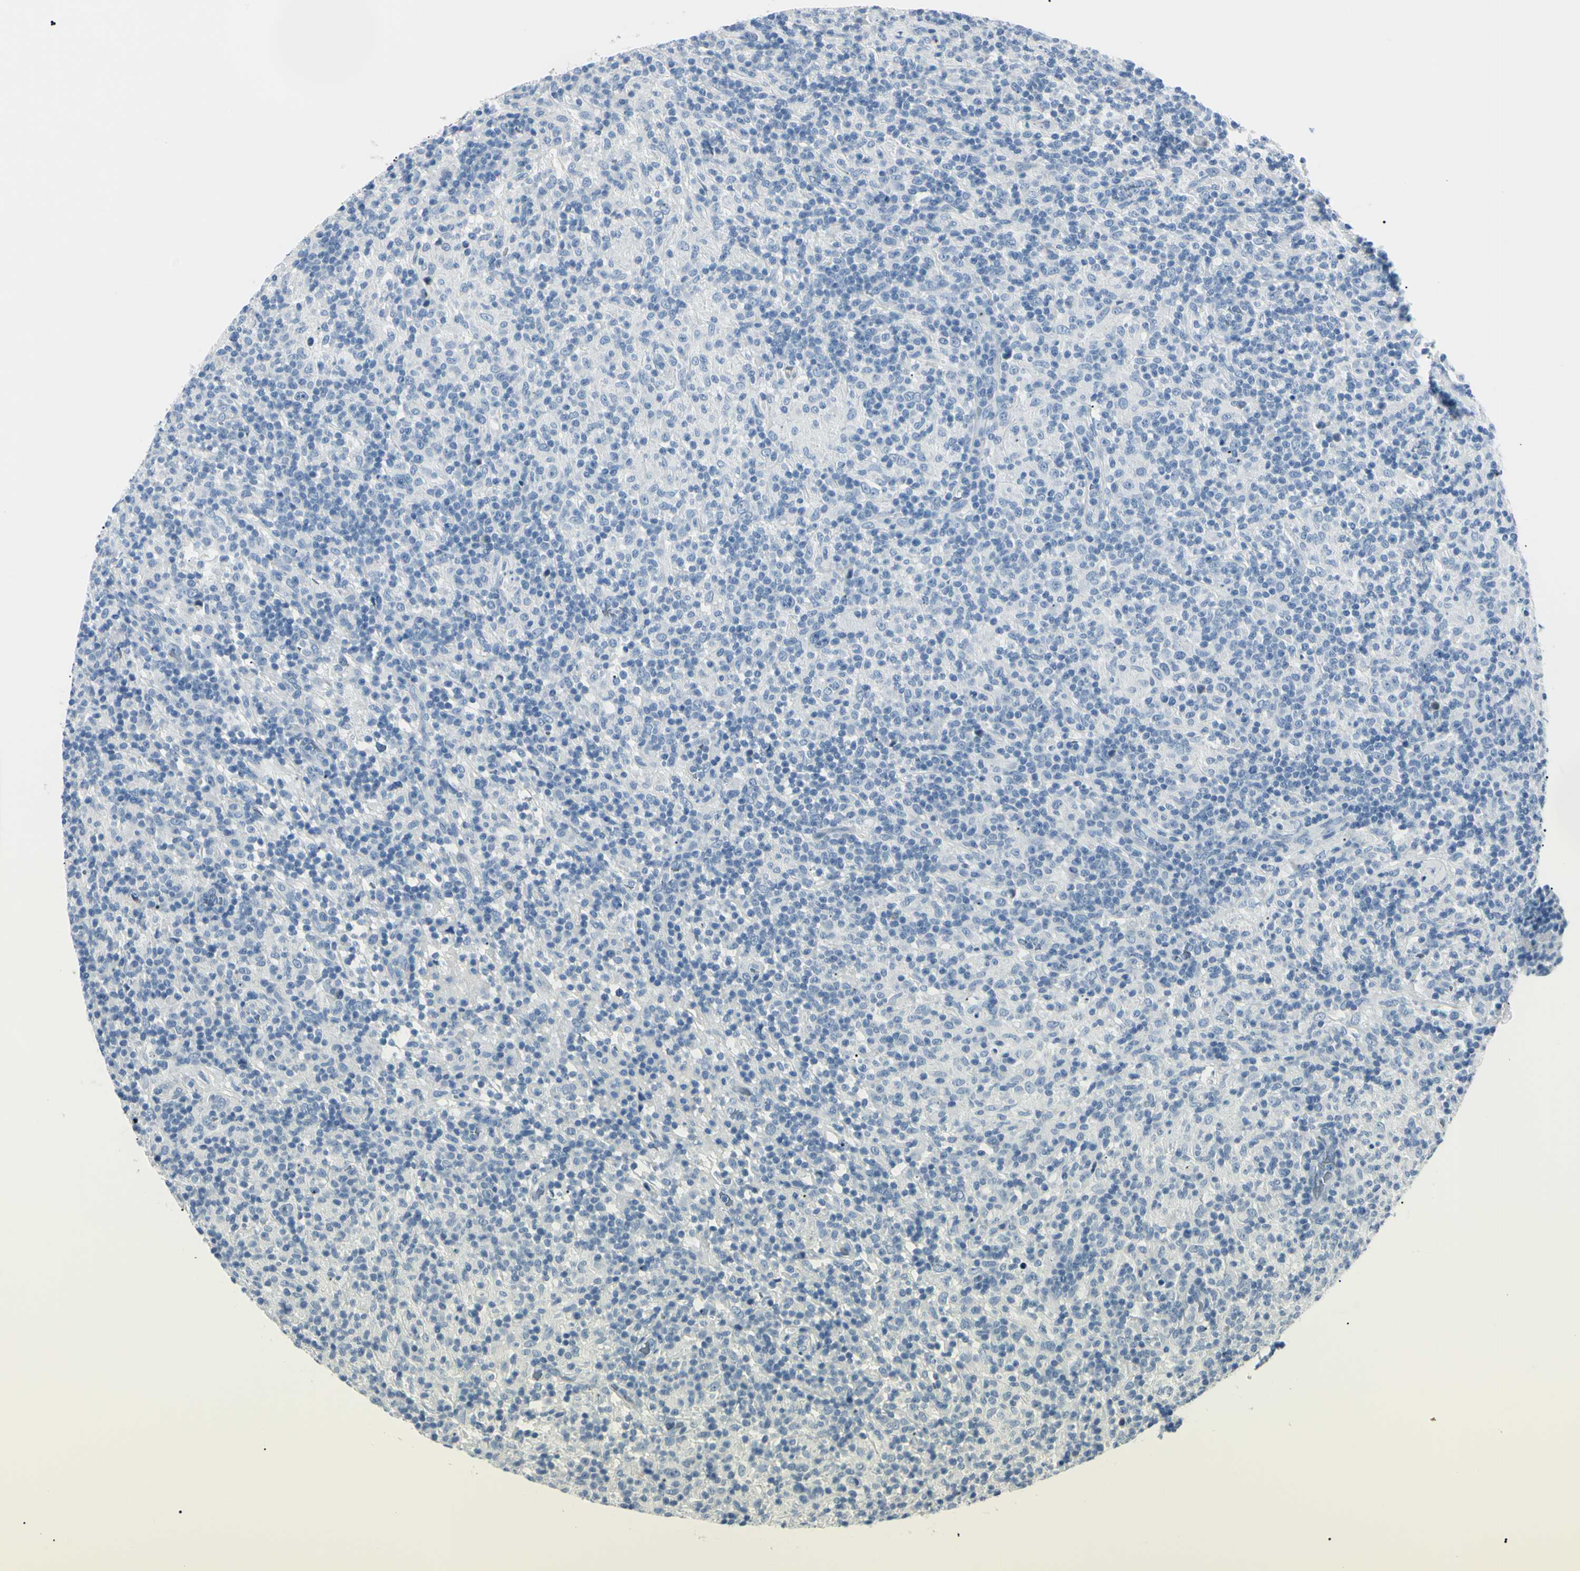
{"staining": {"intensity": "negative", "quantity": "none", "location": "none"}, "tissue": "lymphoma", "cell_type": "Tumor cells", "image_type": "cancer", "snomed": [{"axis": "morphology", "description": "Hodgkin's disease, NOS"}, {"axis": "topography", "description": "Lymph node"}], "caption": "Histopathology image shows no significant protein staining in tumor cells of lymphoma.", "gene": "CA2", "patient": {"sex": "male", "age": 70}}